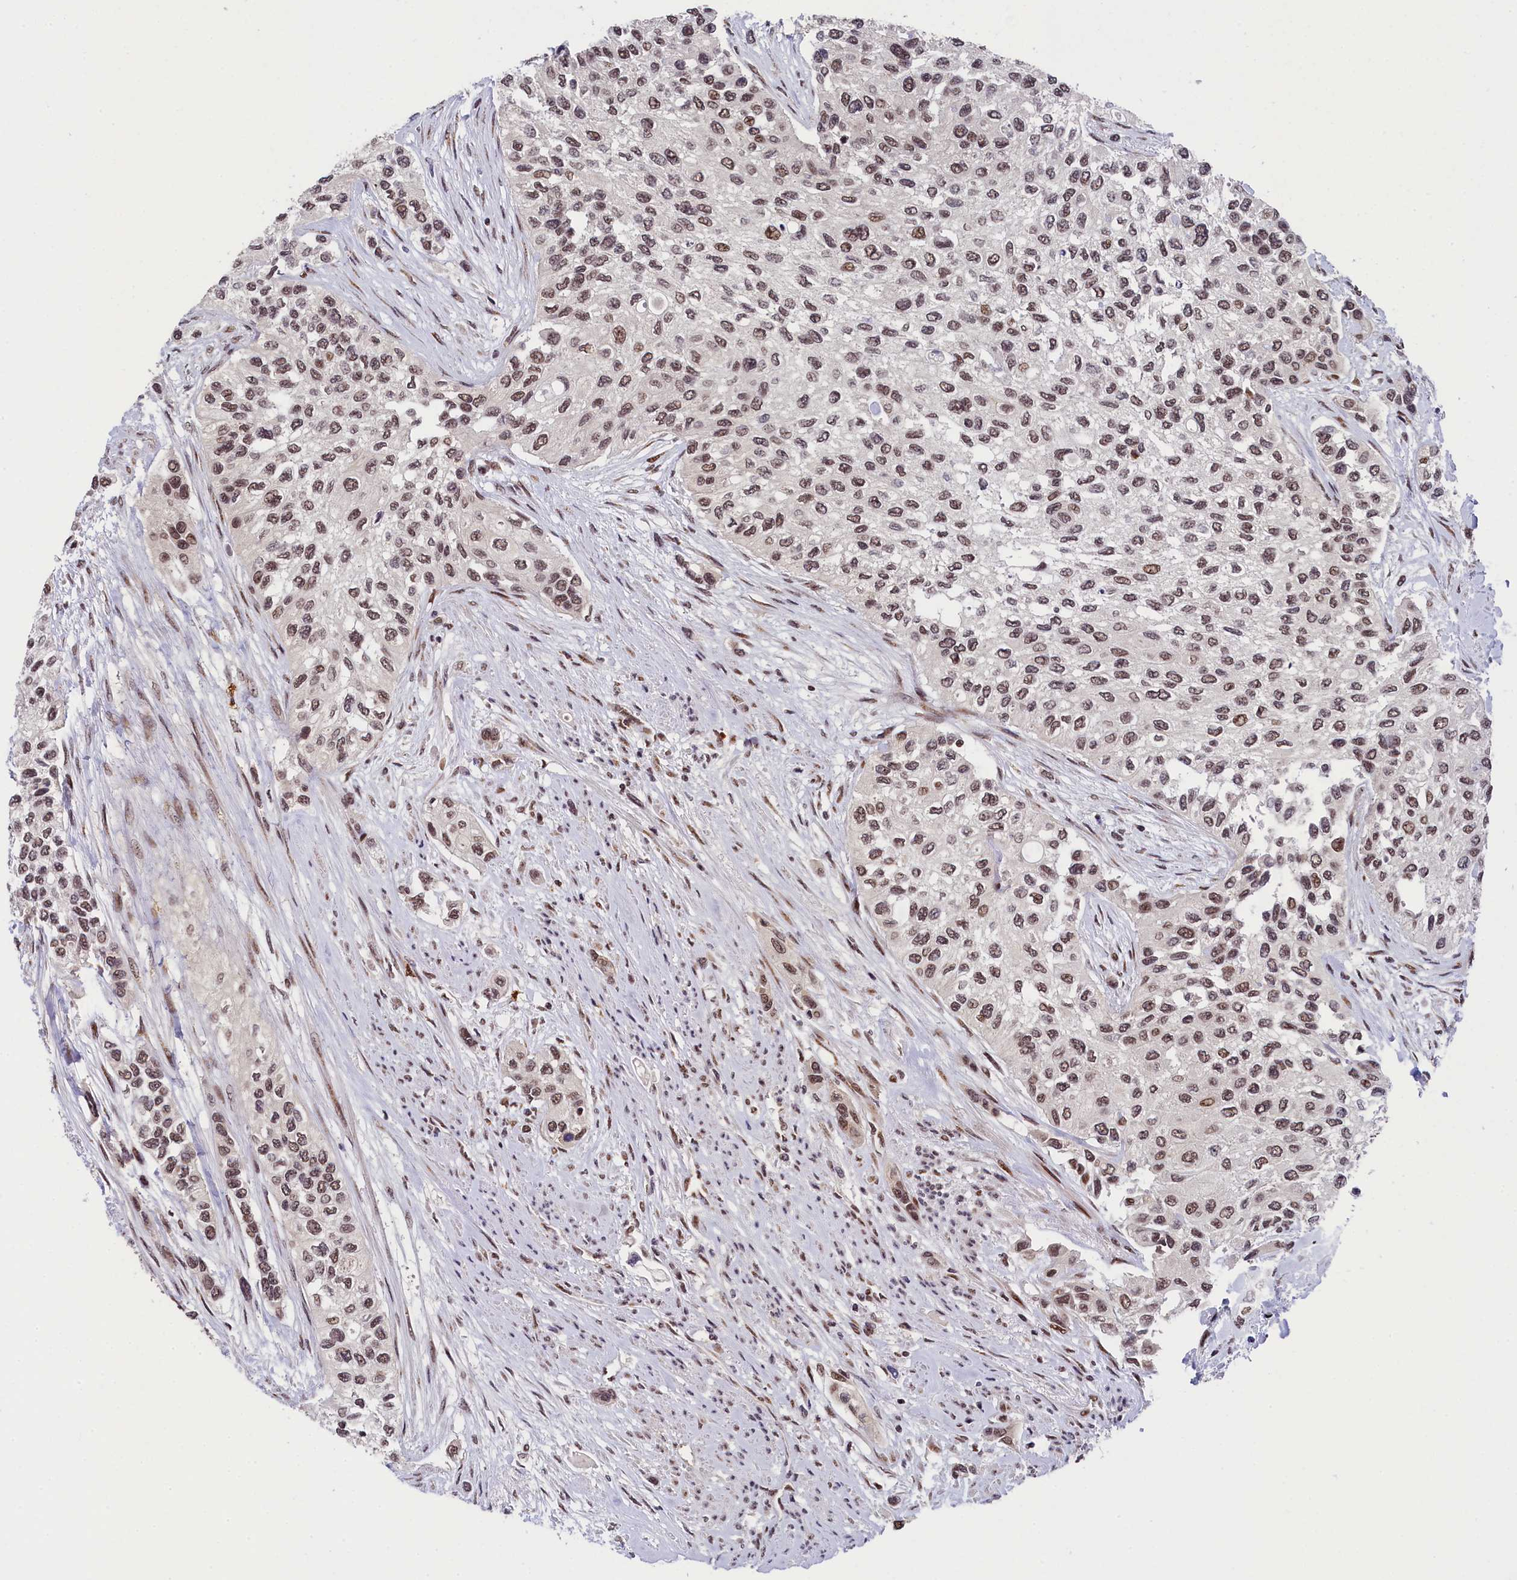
{"staining": {"intensity": "moderate", "quantity": ">75%", "location": "nuclear"}, "tissue": "urothelial cancer", "cell_type": "Tumor cells", "image_type": "cancer", "snomed": [{"axis": "morphology", "description": "Normal tissue, NOS"}, {"axis": "morphology", "description": "Urothelial carcinoma, High grade"}, {"axis": "topography", "description": "Vascular tissue"}, {"axis": "topography", "description": "Urinary bladder"}], "caption": "A micrograph showing moderate nuclear expression in about >75% of tumor cells in urothelial cancer, as visualized by brown immunohistochemical staining.", "gene": "ADIG", "patient": {"sex": "female", "age": 56}}